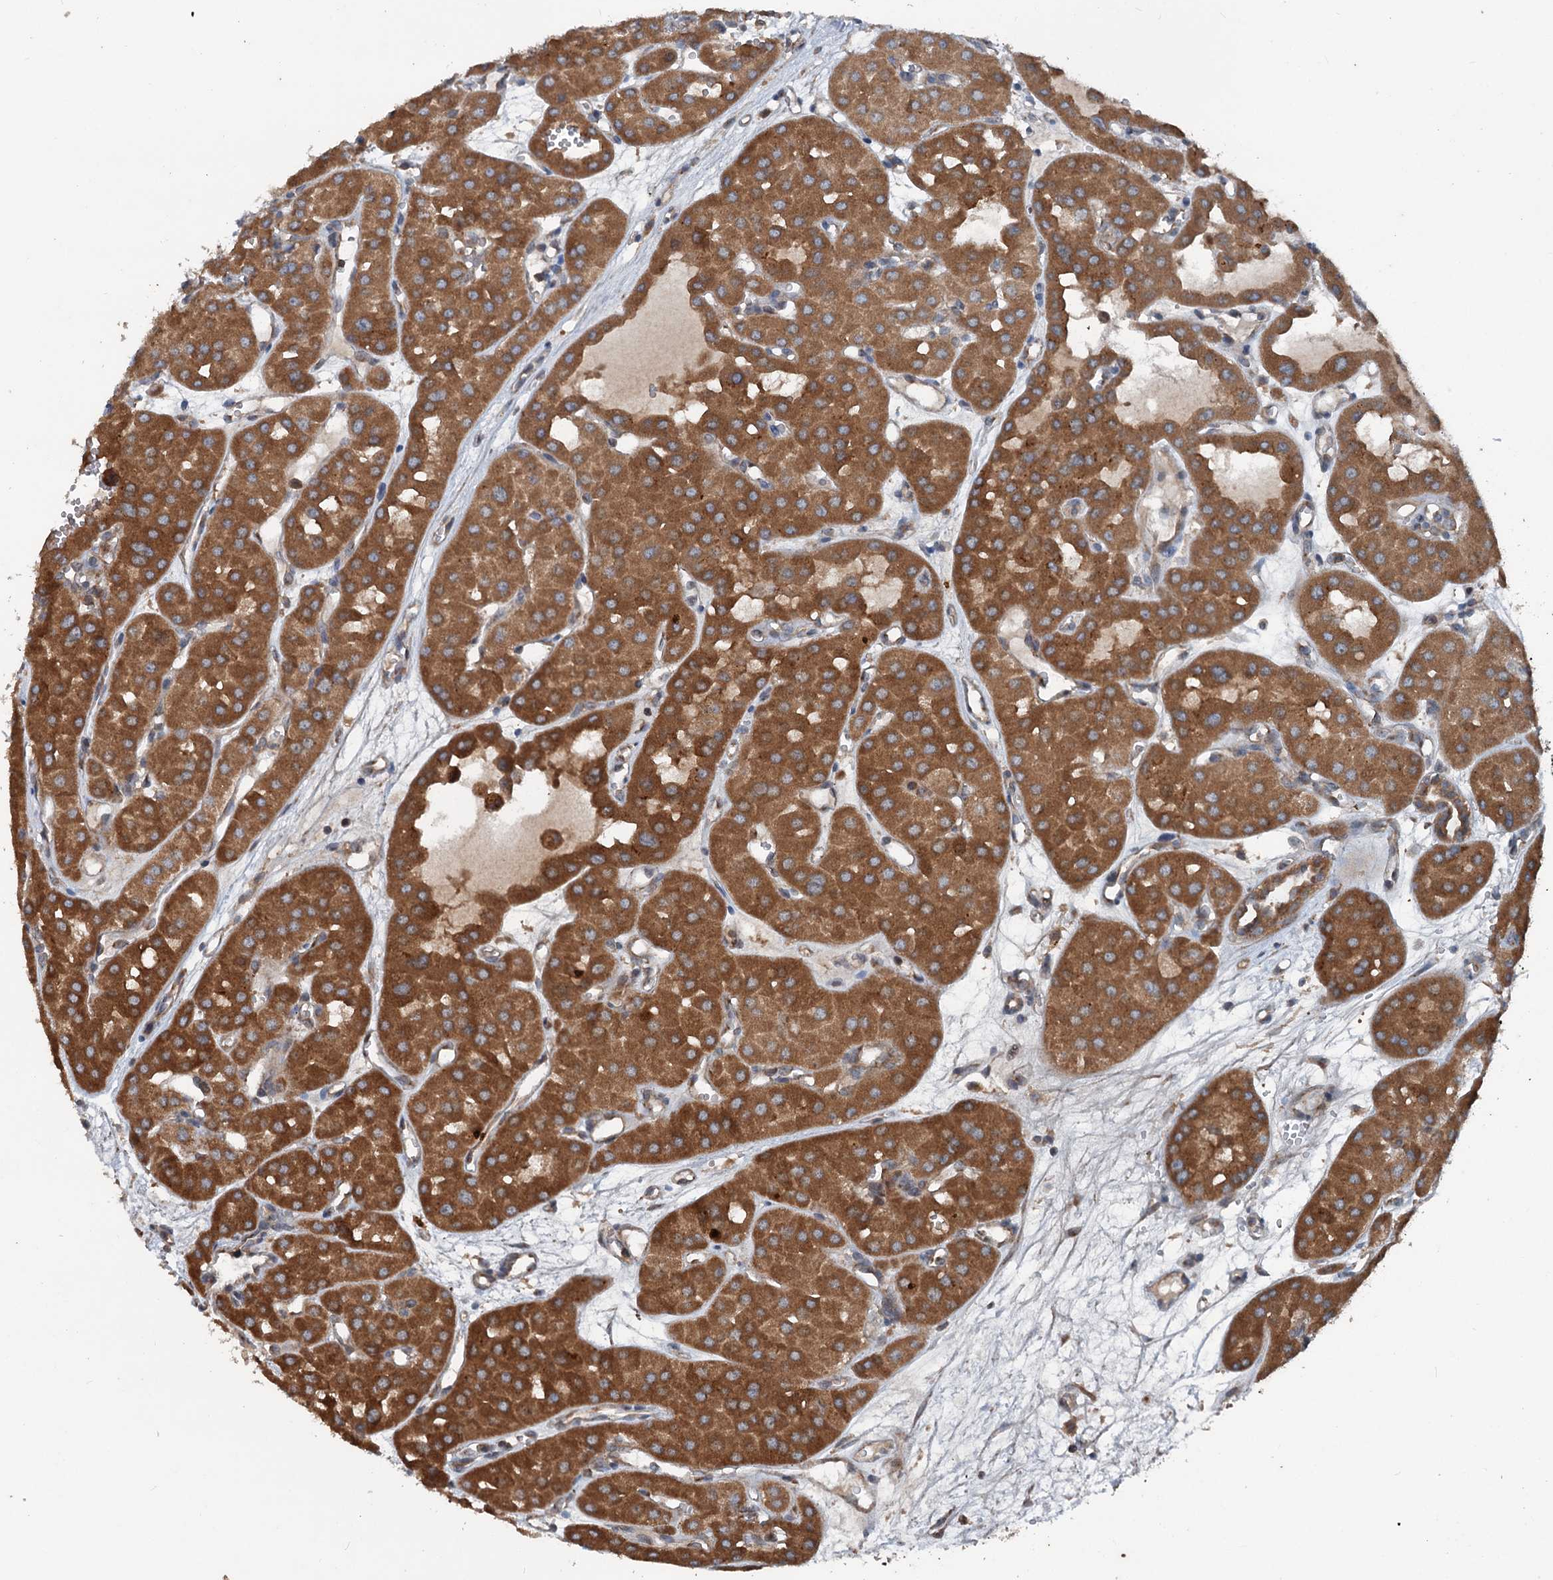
{"staining": {"intensity": "strong", "quantity": ">75%", "location": "cytoplasmic/membranous"}, "tissue": "renal cancer", "cell_type": "Tumor cells", "image_type": "cancer", "snomed": [{"axis": "morphology", "description": "Carcinoma, NOS"}, {"axis": "topography", "description": "Kidney"}], "caption": "Immunohistochemical staining of human renal cancer (carcinoma) reveals strong cytoplasmic/membranous protein staining in about >75% of tumor cells. The staining was performed using DAB to visualize the protein expression in brown, while the nuclei were stained in blue with hematoxylin (Magnification: 20x).", "gene": "TEDC1", "patient": {"sex": "female", "age": 75}}